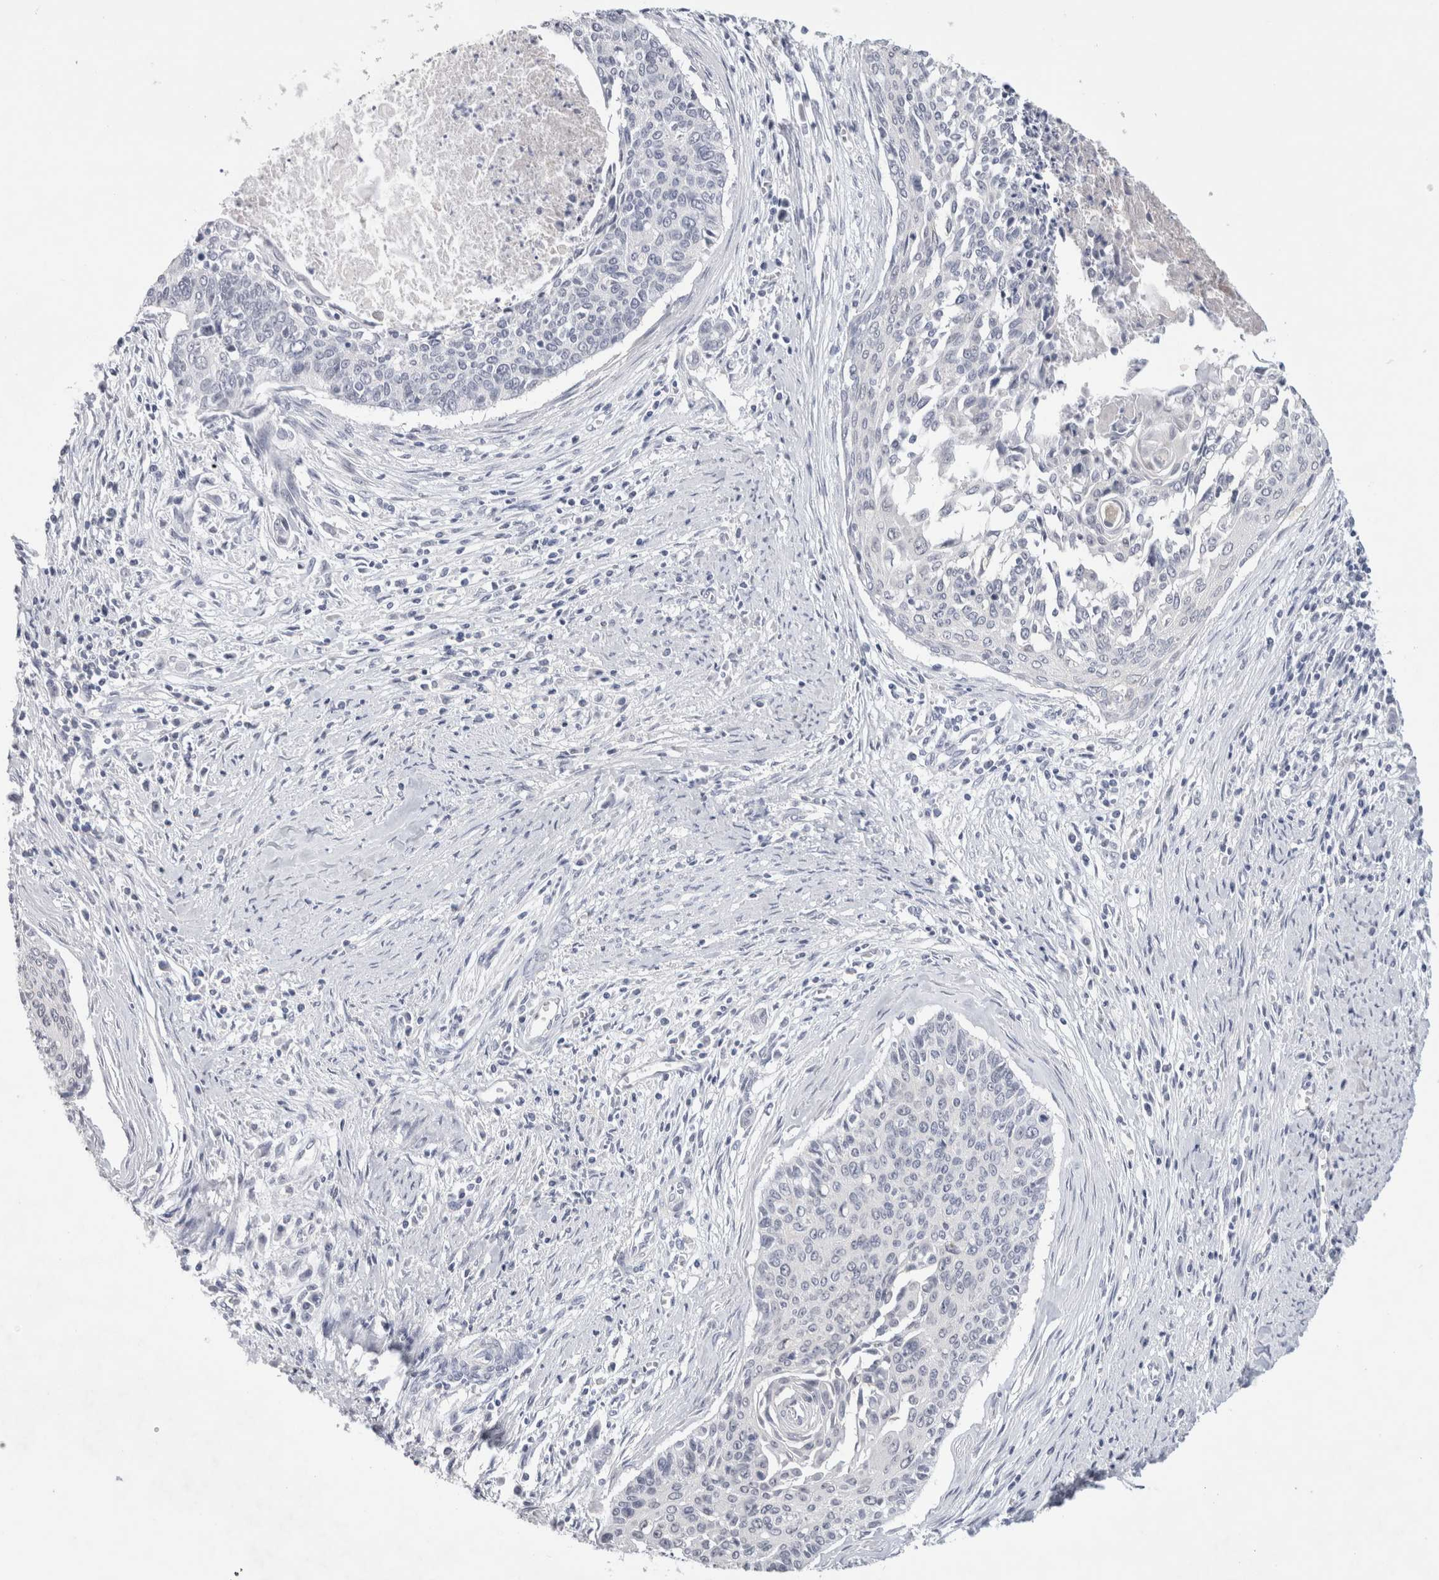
{"staining": {"intensity": "negative", "quantity": "none", "location": "none"}, "tissue": "cervical cancer", "cell_type": "Tumor cells", "image_type": "cancer", "snomed": [{"axis": "morphology", "description": "Squamous cell carcinoma, NOS"}, {"axis": "topography", "description": "Cervix"}], "caption": "Photomicrograph shows no protein positivity in tumor cells of cervical squamous cell carcinoma tissue. (Brightfield microscopy of DAB immunohistochemistry at high magnification).", "gene": "TONSL", "patient": {"sex": "female", "age": 55}}